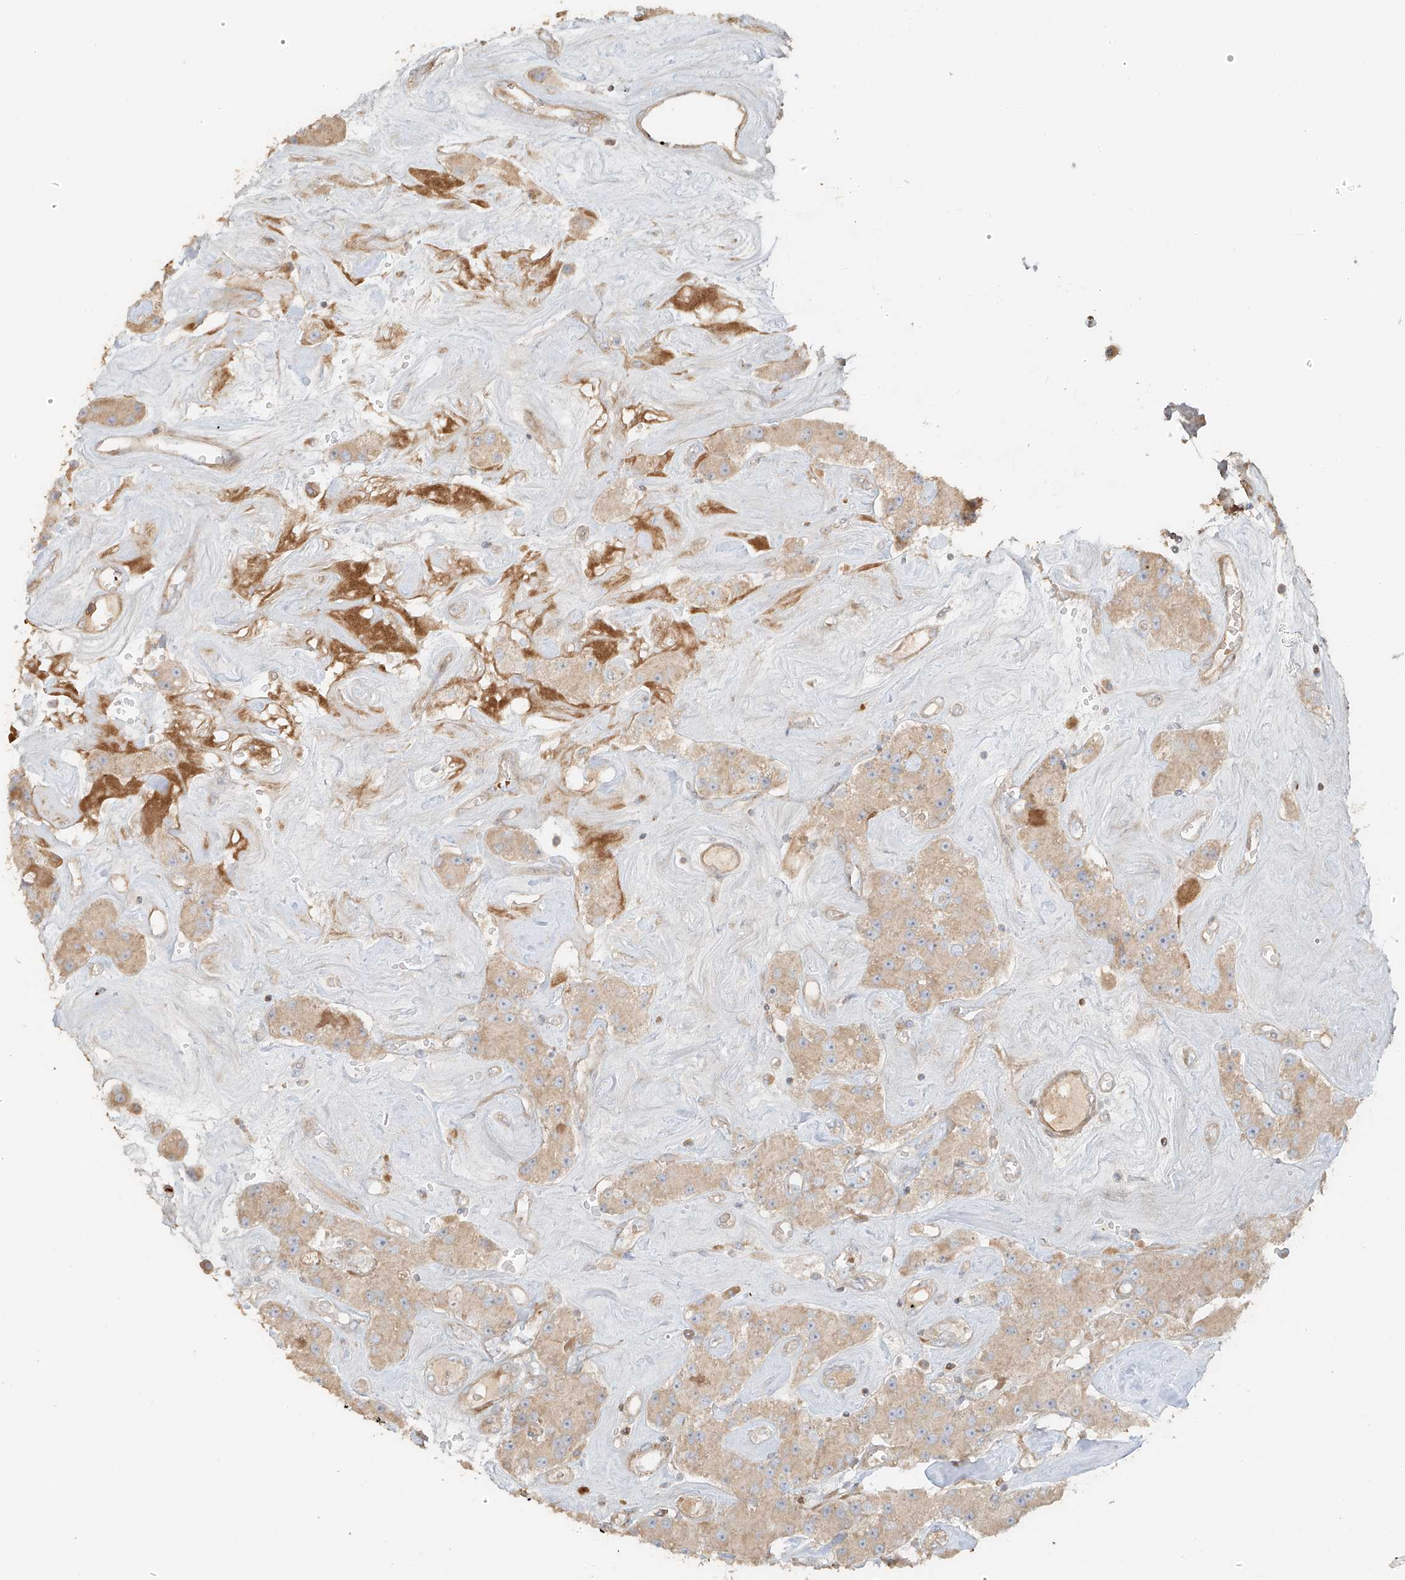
{"staining": {"intensity": "weak", "quantity": ">75%", "location": "cytoplasmic/membranous"}, "tissue": "carcinoid", "cell_type": "Tumor cells", "image_type": "cancer", "snomed": [{"axis": "morphology", "description": "Carcinoid, malignant, NOS"}, {"axis": "topography", "description": "Pancreas"}], "caption": "Malignant carcinoid stained with immunohistochemistry exhibits weak cytoplasmic/membranous staining in about >75% of tumor cells.", "gene": "MIPEP", "patient": {"sex": "male", "age": 41}}